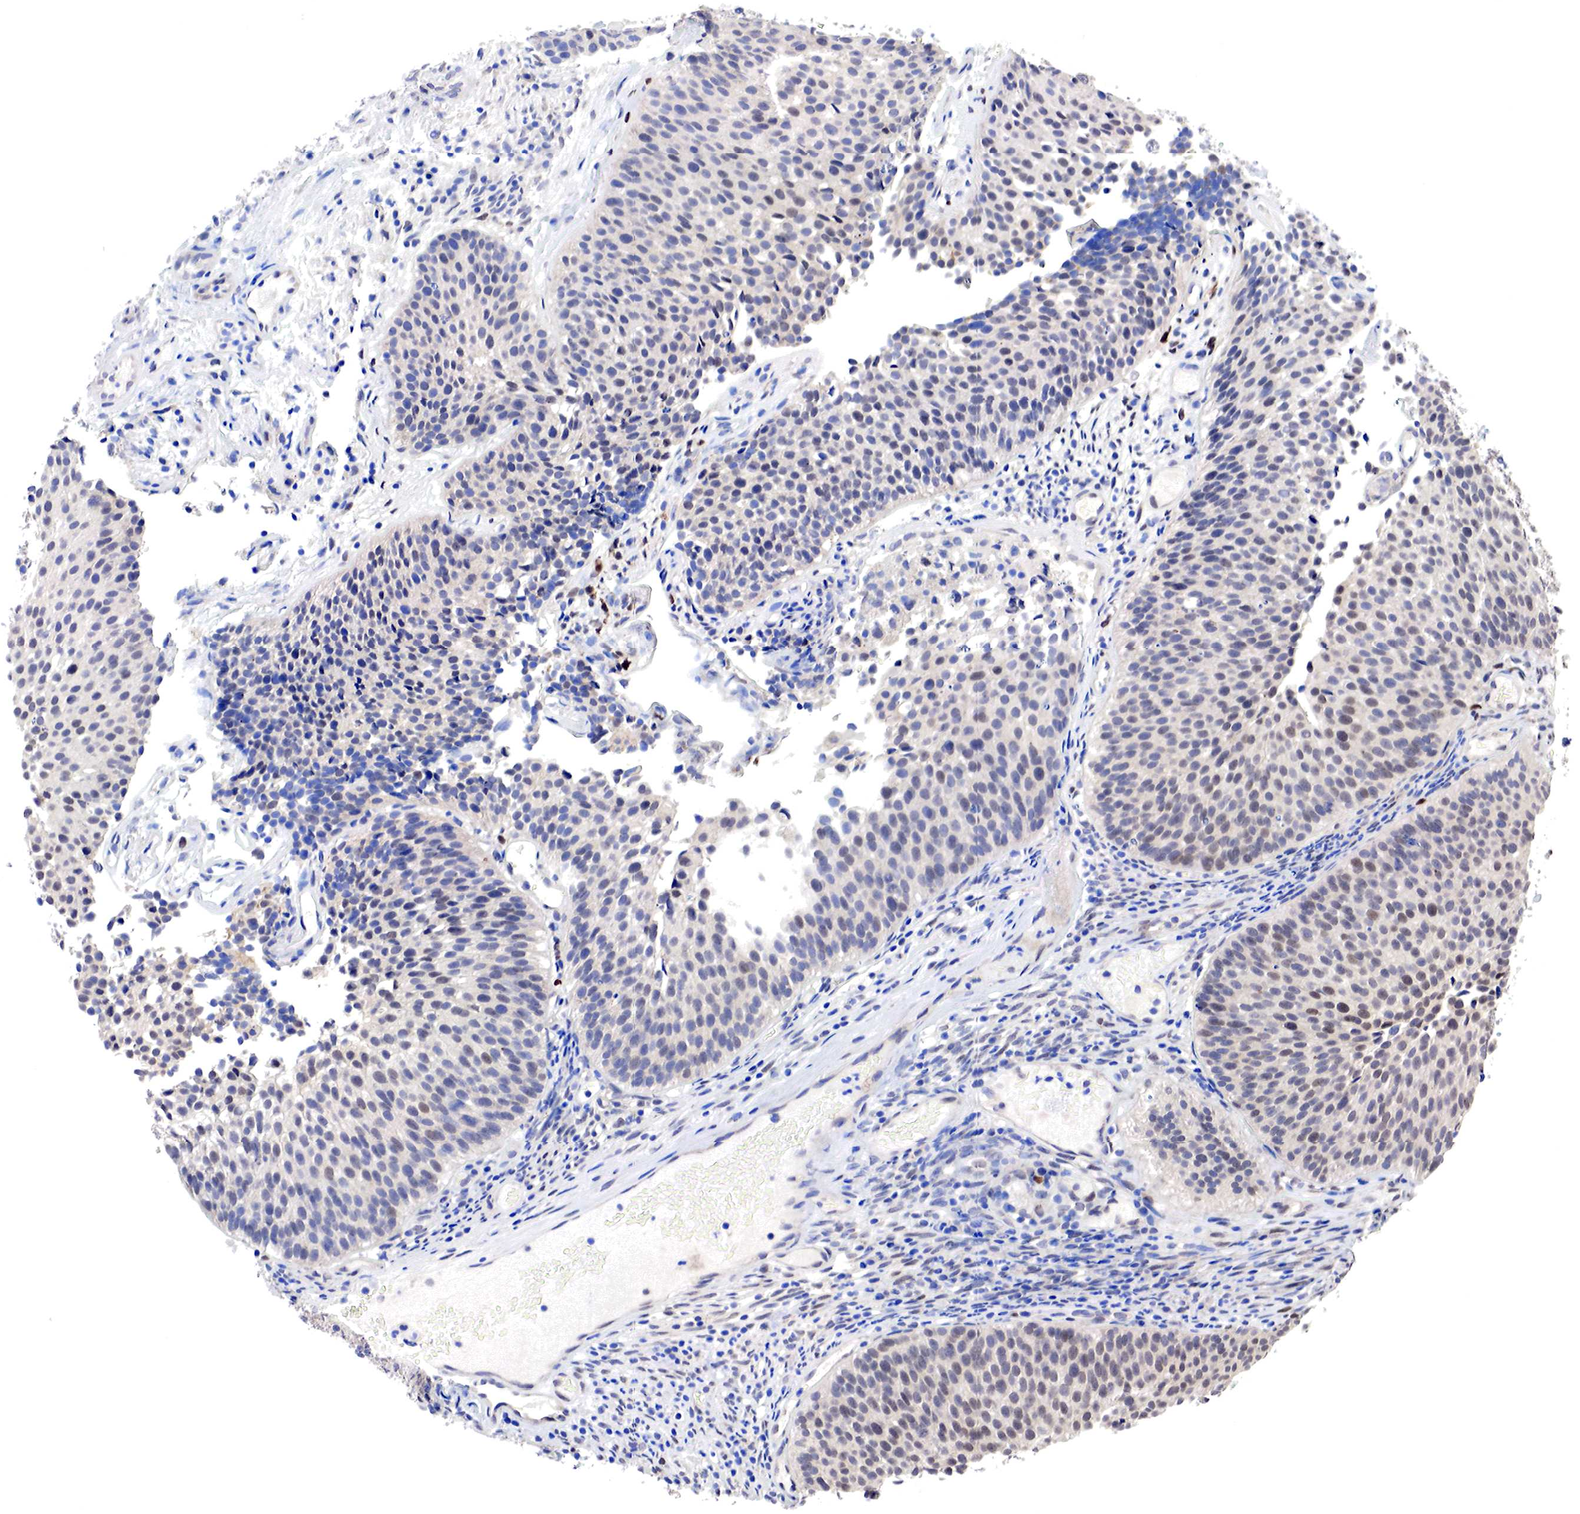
{"staining": {"intensity": "weak", "quantity": "25%-75%", "location": "cytoplasmic/membranous,nuclear"}, "tissue": "urothelial cancer", "cell_type": "Tumor cells", "image_type": "cancer", "snomed": [{"axis": "morphology", "description": "Urothelial carcinoma, Low grade"}, {"axis": "topography", "description": "Urinary bladder"}], "caption": "Protein analysis of urothelial cancer tissue exhibits weak cytoplasmic/membranous and nuclear expression in about 25%-75% of tumor cells. The staining was performed using DAB (3,3'-diaminobenzidine) to visualize the protein expression in brown, while the nuclei were stained in blue with hematoxylin (Magnification: 20x).", "gene": "PABIR2", "patient": {"sex": "male", "age": 85}}